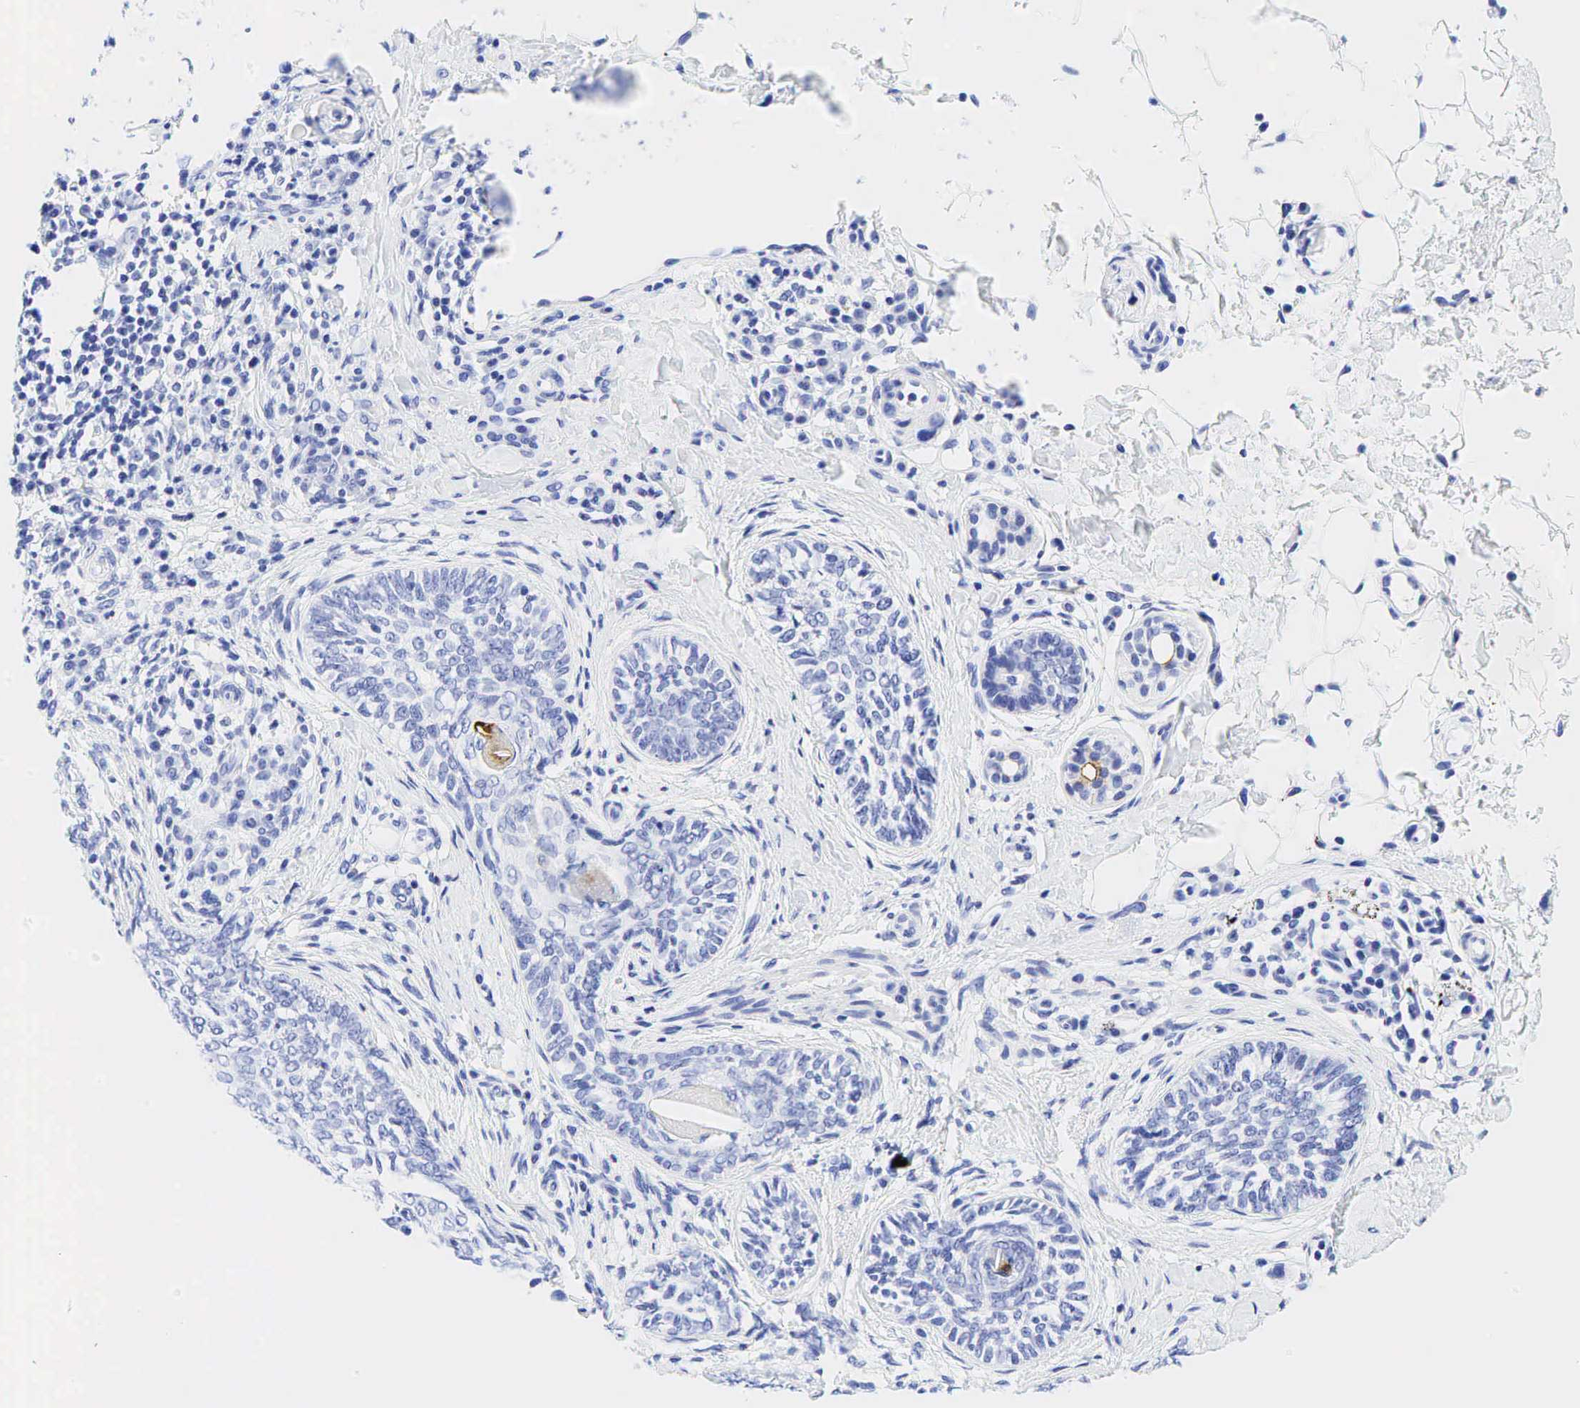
{"staining": {"intensity": "moderate", "quantity": "<25%", "location": "cytoplasmic/membranous"}, "tissue": "skin cancer", "cell_type": "Tumor cells", "image_type": "cancer", "snomed": [{"axis": "morphology", "description": "Basal cell carcinoma"}, {"axis": "topography", "description": "Skin"}], "caption": "Immunohistochemical staining of human skin cancer reveals low levels of moderate cytoplasmic/membranous protein staining in about <25% of tumor cells. (IHC, brightfield microscopy, high magnification).", "gene": "CEACAM5", "patient": {"sex": "male", "age": 89}}